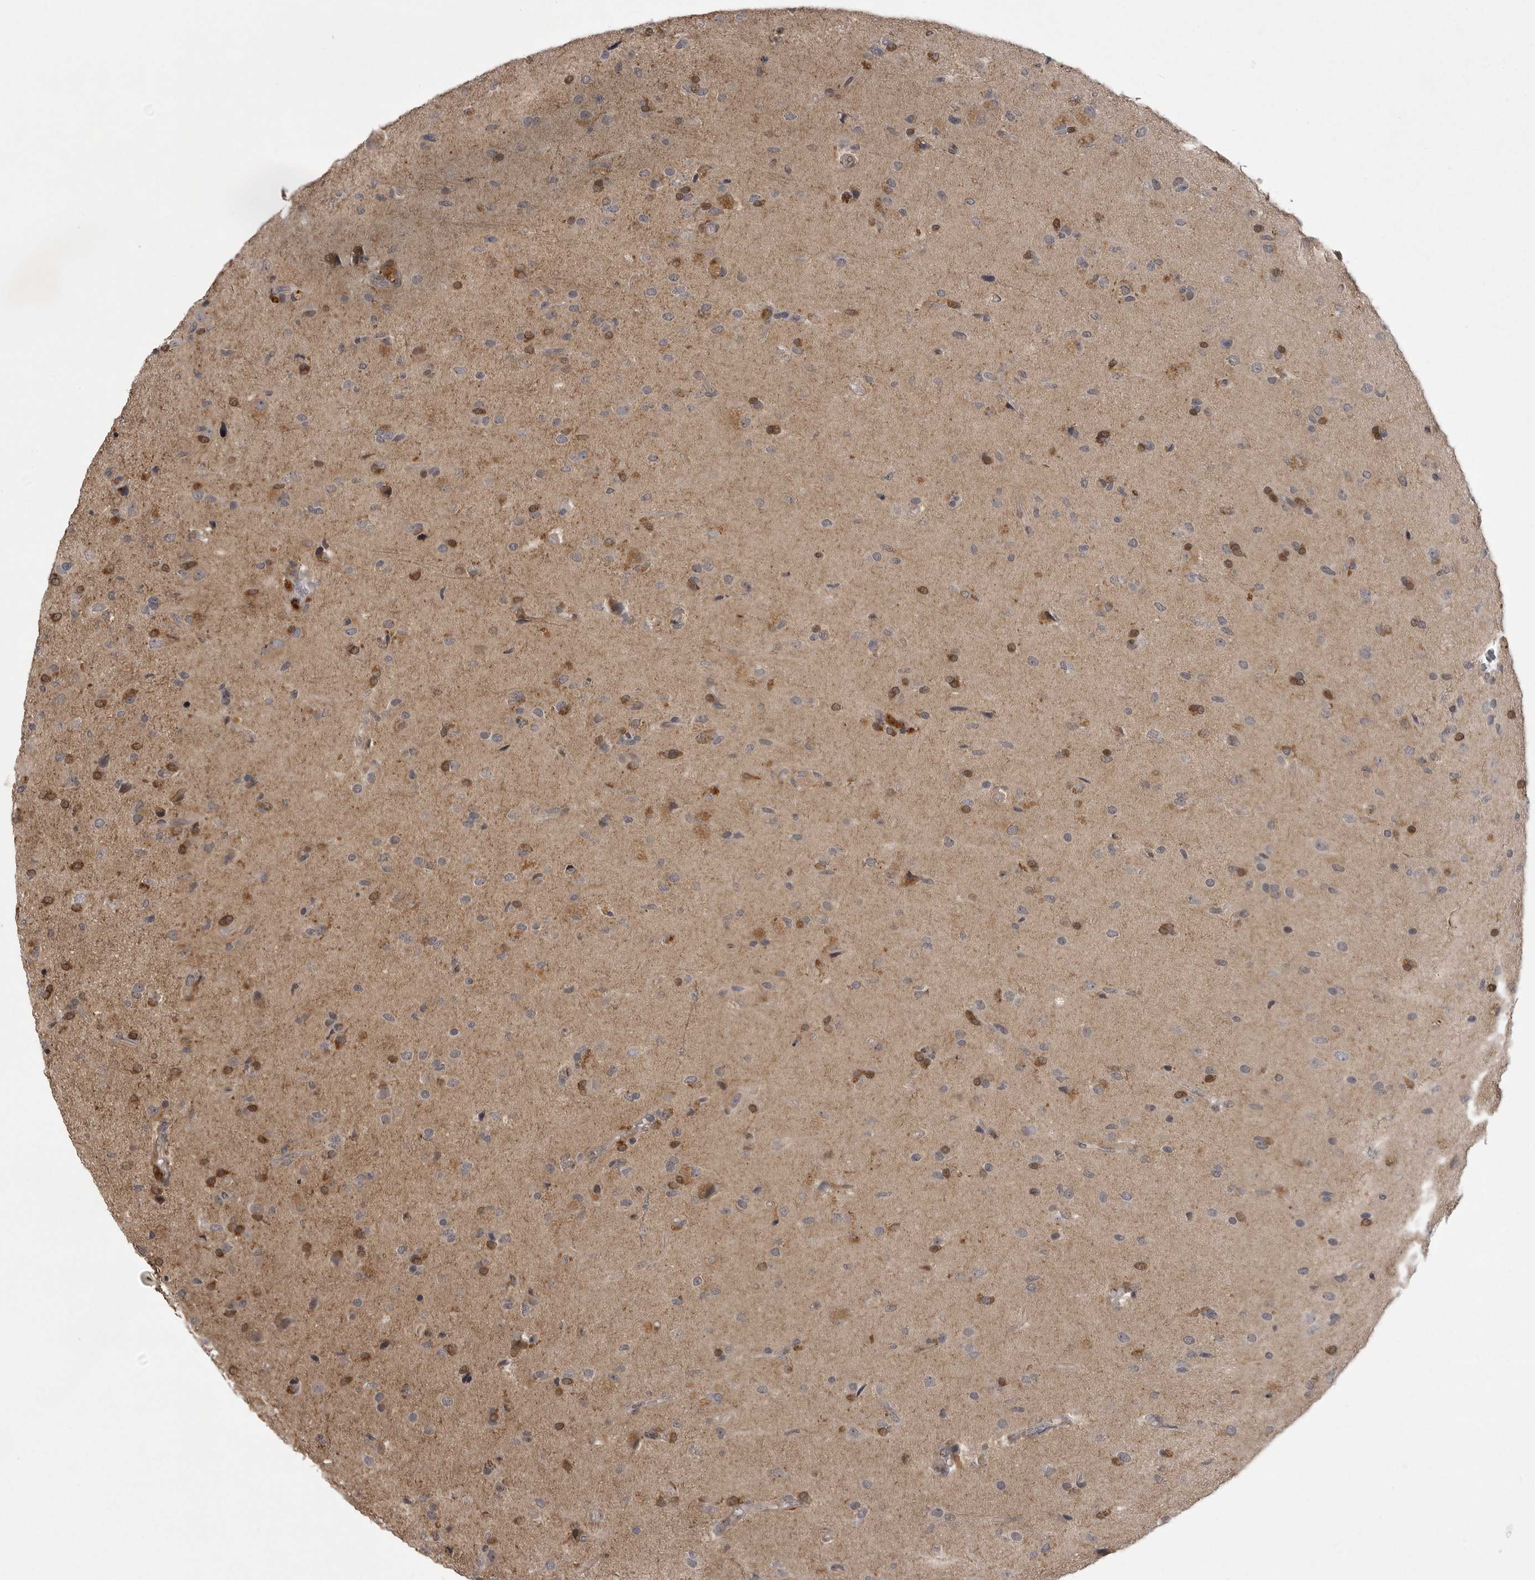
{"staining": {"intensity": "moderate", "quantity": "<25%", "location": "cytoplasmic/membranous"}, "tissue": "glioma", "cell_type": "Tumor cells", "image_type": "cancer", "snomed": [{"axis": "morphology", "description": "Glioma, malignant, High grade"}, {"axis": "topography", "description": "Brain"}], "caption": "High-grade glioma (malignant) stained with DAB immunohistochemistry (IHC) displays low levels of moderate cytoplasmic/membranous positivity in about <25% of tumor cells.", "gene": "SNX16", "patient": {"sex": "male", "age": 72}}